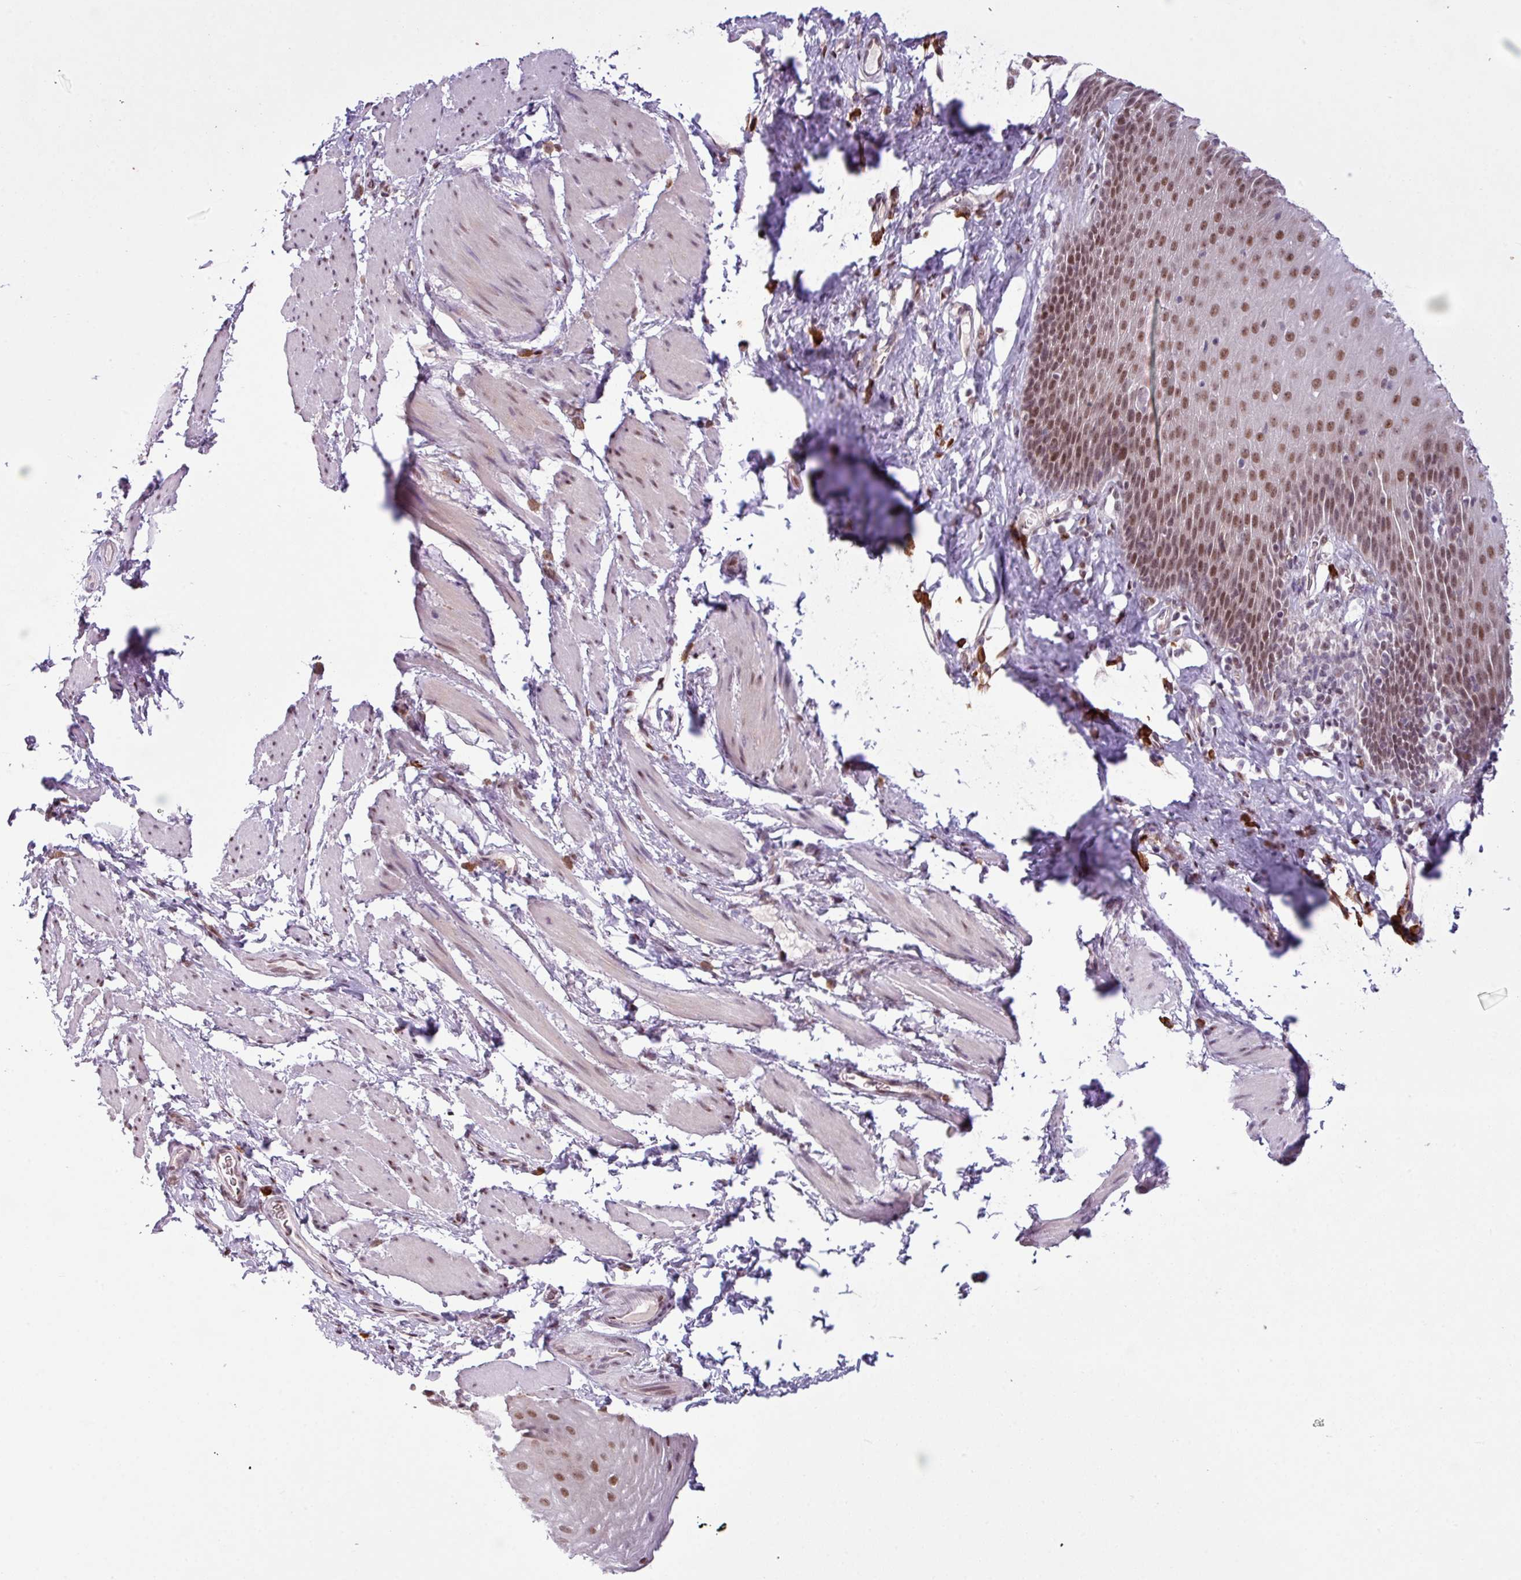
{"staining": {"intensity": "moderate", "quantity": ">75%", "location": "nuclear"}, "tissue": "esophagus", "cell_type": "Squamous epithelial cells", "image_type": "normal", "snomed": [{"axis": "morphology", "description": "Normal tissue, NOS"}, {"axis": "topography", "description": "Esophagus"}], "caption": "A photomicrograph showing moderate nuclear positivity in approximately >75% of squamous epithelial cells in benign esophagus, as visualized by brown immunohistochemical staining.", "gene": "PRDM5", "patient": {"sex": "female", "age": 61}}